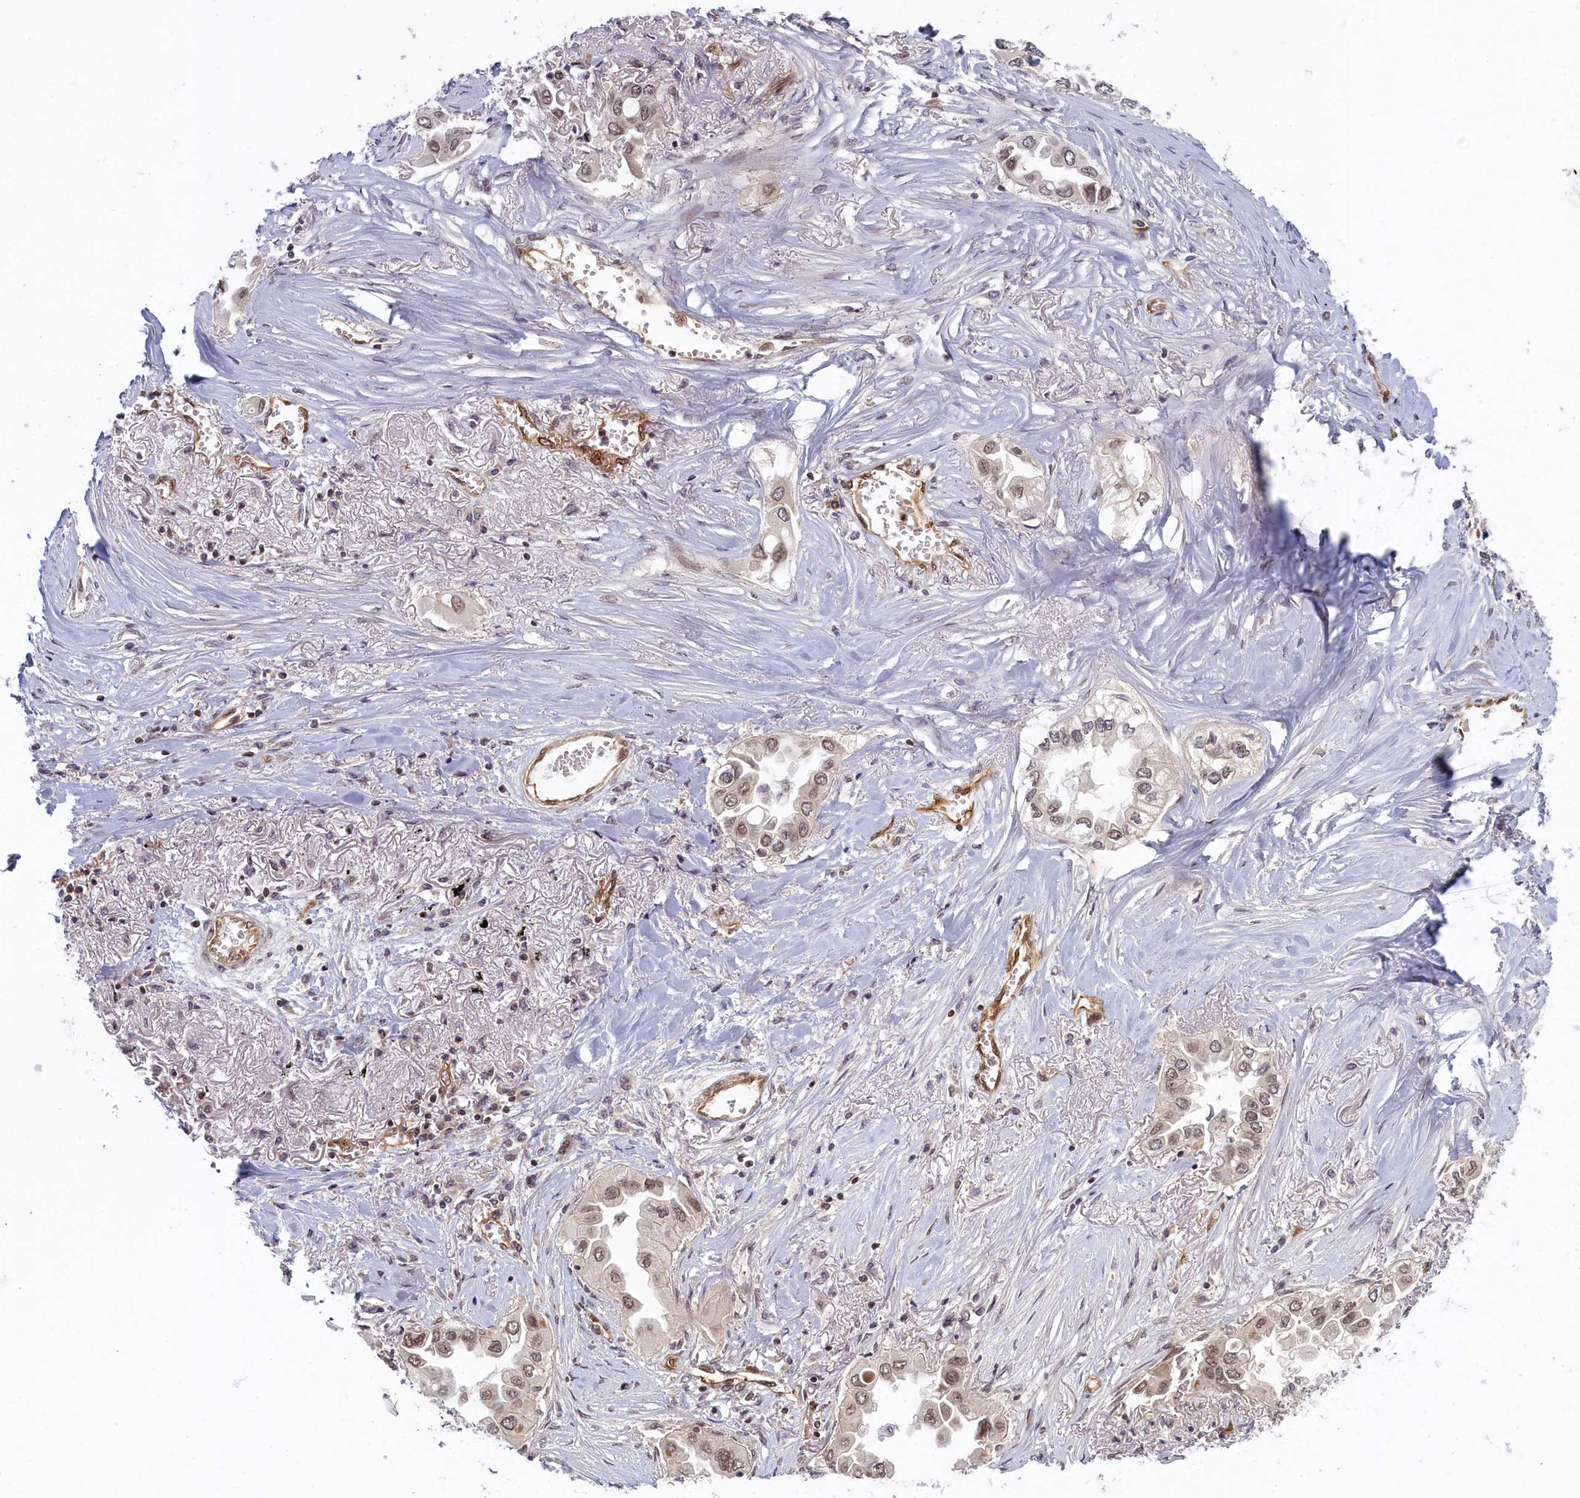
{"staining": {"intensity": "moderate", "quantity": ">75%", "location": "nuclear"}, "tissue": "lung cancer", "cell_type": "Tumor cells", "image_type": "cancer", "snomed": [{"axis": "morphology", "description": "Adenocarcinoma, NOS"}, {"axis": "topography", "description": "Lung"}], "caption": "An image of human lung cancer stained for a protein reveals moderate nuclear brown staining in tumor cells. (IHC, brightfield microscopy, high magnification).", "gene": "SNRK", "patient": {"sex": "female", "age": 76}}